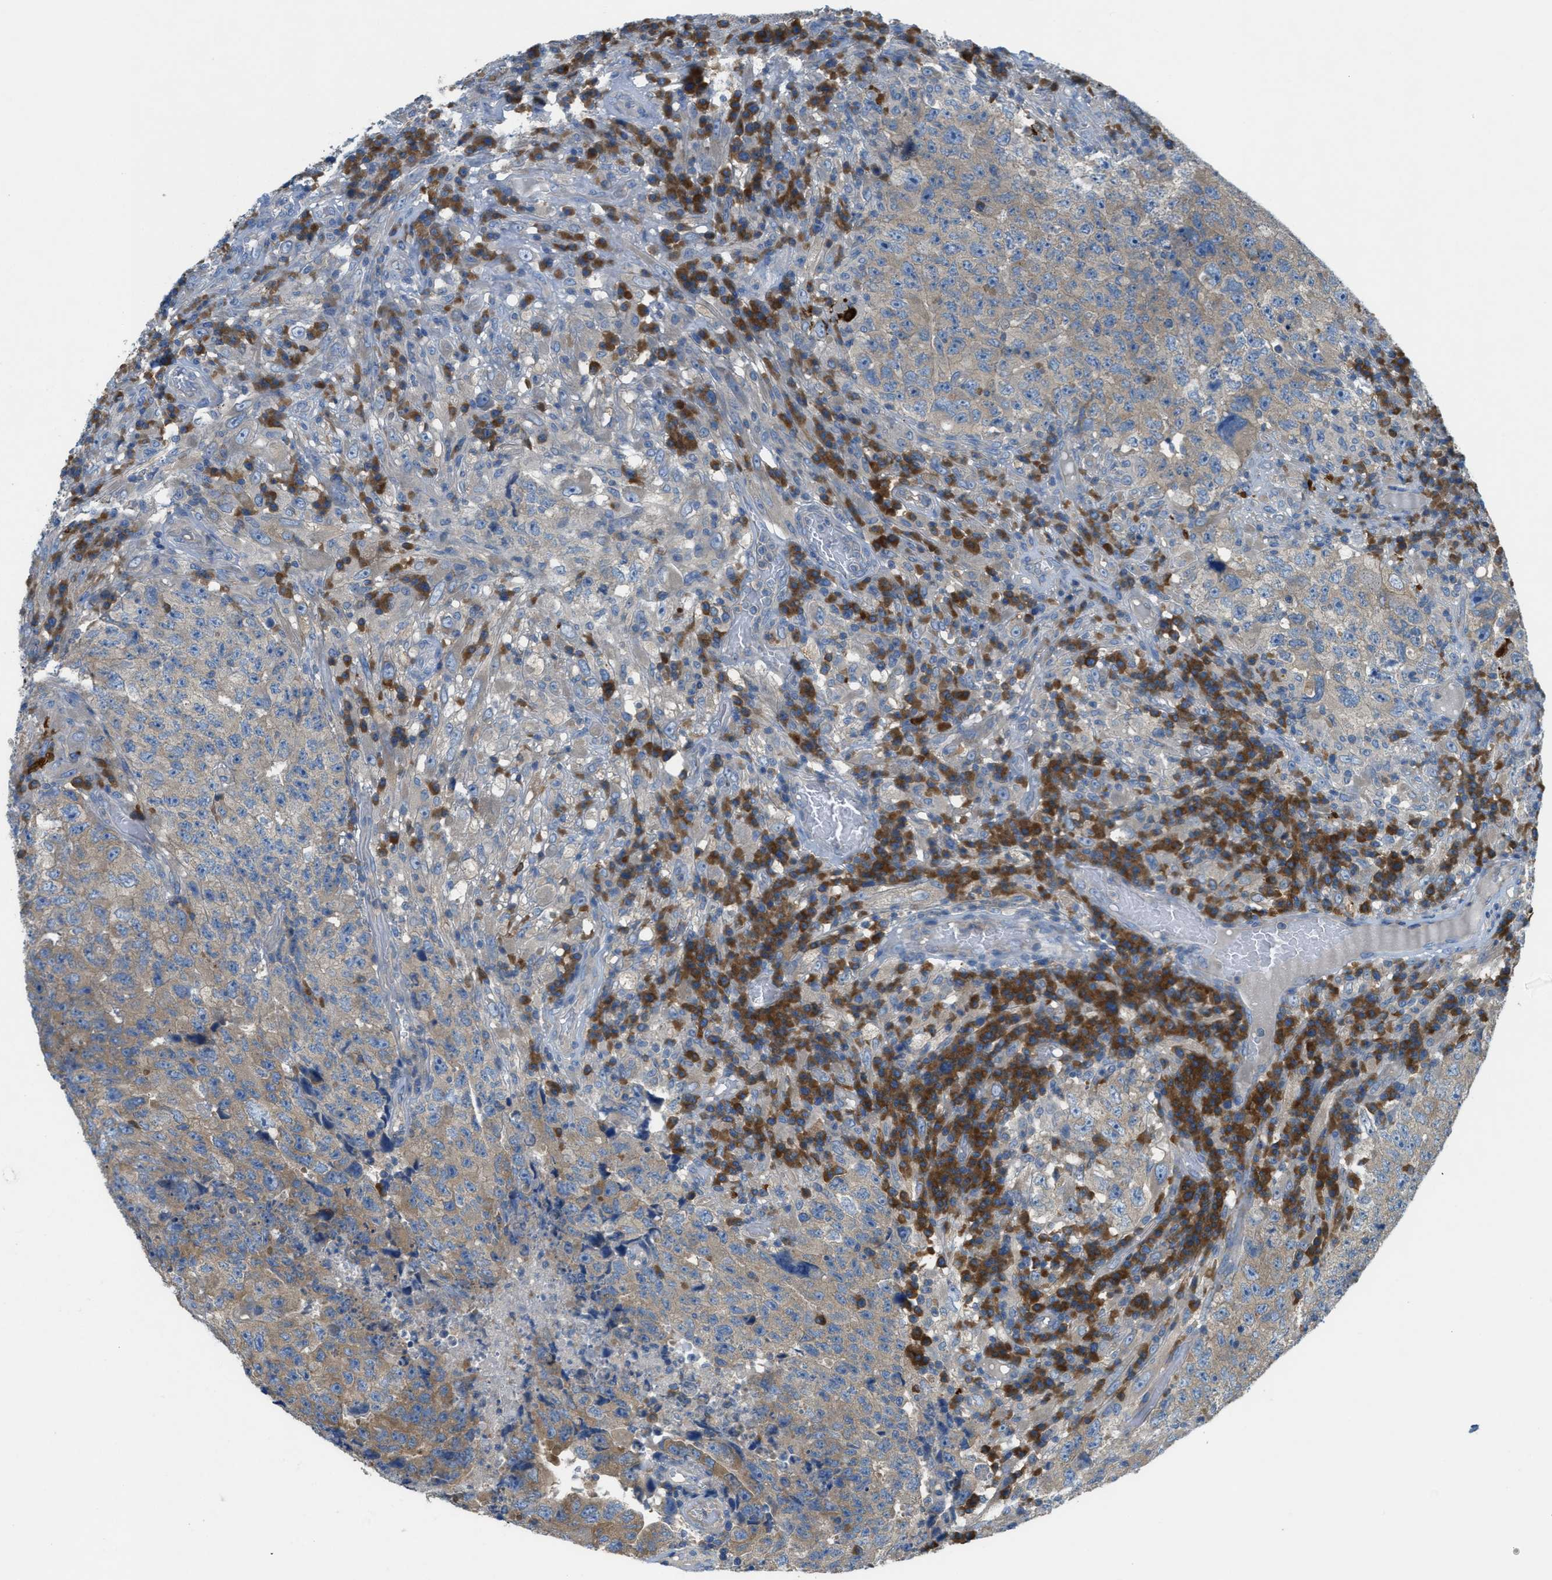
{"staining": {"intensity": "moderate", "quantity": "<25%", "location": "cytoplasmic/membranous"}, "tissue": "testis cancer", "cell_type": "Tumor cells", "image_type": "cancer", "snomed": [{"axis": "morphology", "description": "Necrosis, NOS"}, {"axis": "morphology", "description": "Carcinoma, Embryonal, NOS"}, {"axis": "topography", "description": "Testis"}], "caption": "Brown immunohistochemical staining in testis embryonal carcinoma displays moderate cytoplasmic/membranous staining in approximately <25% of tumor cells. Using DAB (brown) and hematoxylin (blue) stains, captured at high magnification using brightfield microscopy.", "gene": "UBA5", "patient": {"sex": "male", "age": 19}}